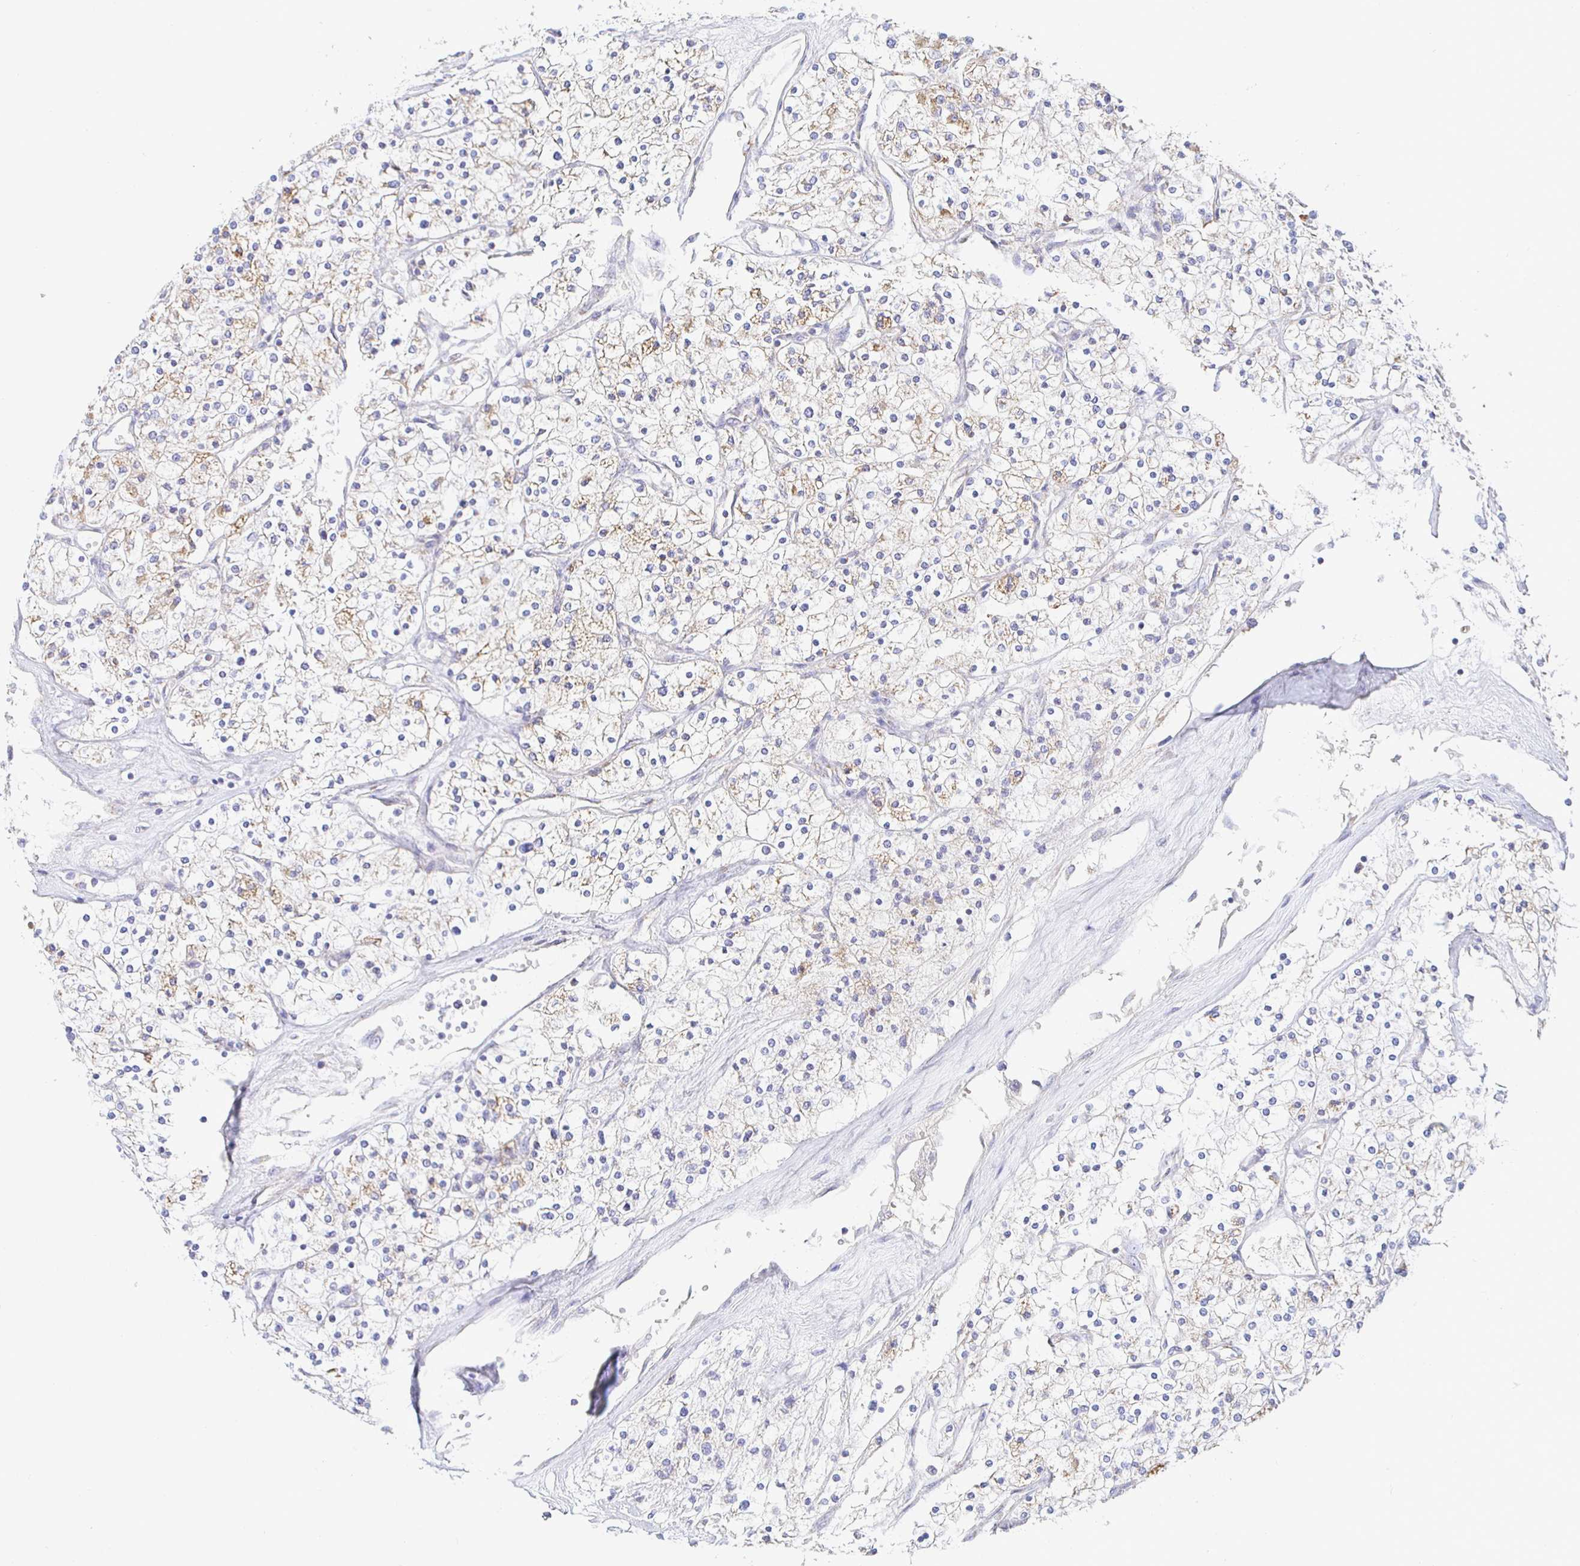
{"staining": {"intensity": "moderate", "quantity": "<25%", "location": "cytoplasmic/membranous"}, "tissue": "renal cancer", "cell_type": "Tumor cells", "image_type": "cancer", "snomed": [{"axis": "morphology", "description": "Adenocarcinoma, NOS"}, {"axis": "topography", "description": "Kidney"}], "caption": "Immunohistochemistry photomicrograph of renal cancer stained for a protein (brown), which exhibits low levels of moderate cytoplasmic/membranous expression in about <25% of tumor cells.", "gene": "SYNGR4", "patient": {"sex": "male", "age": 80}}